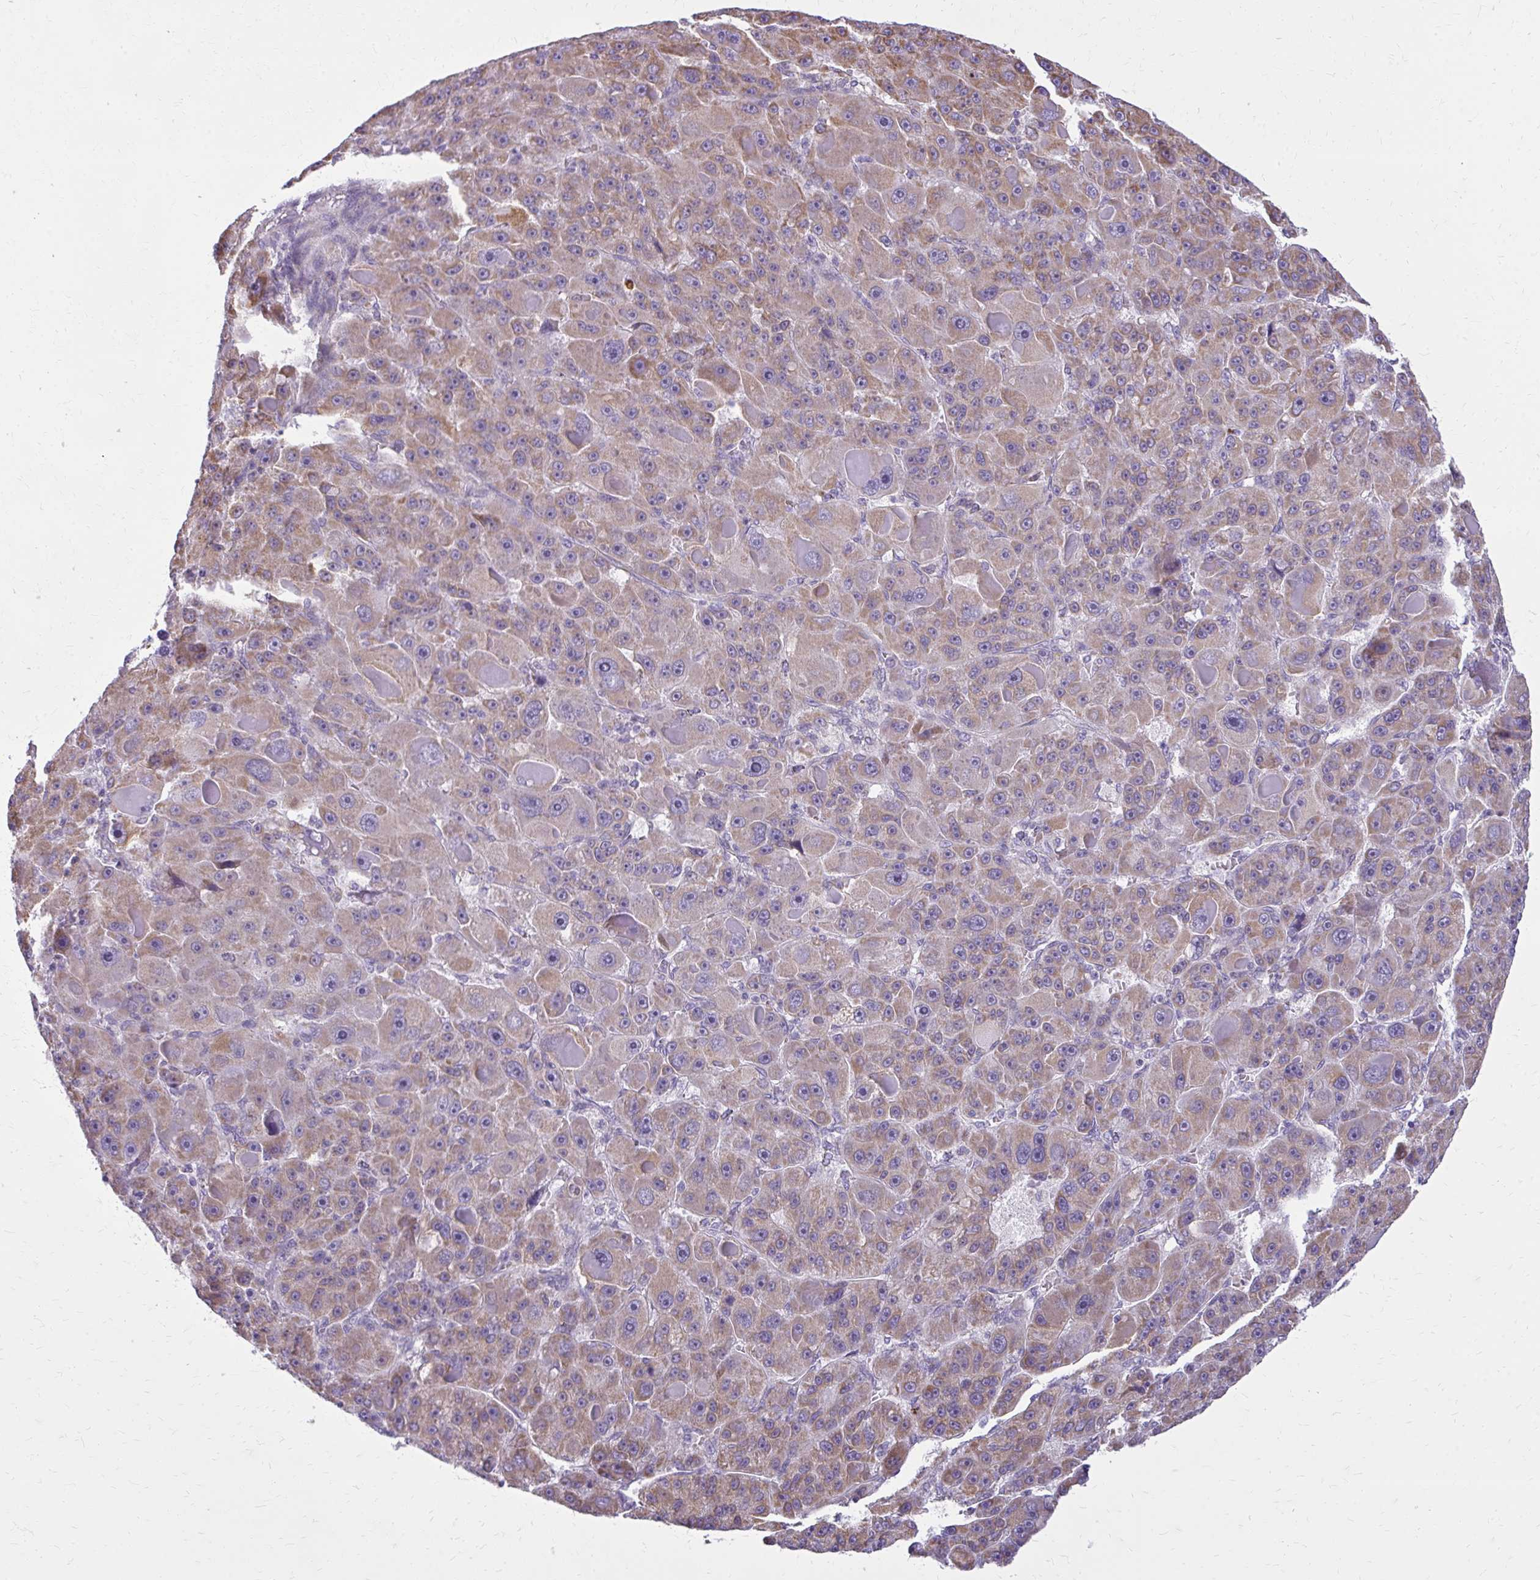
{"staining": {"intensity": "moderate", "quantity": ">75%", "location": "cytoplasmic/membranous"}, "tissue": "liver cancer", "cell_type": "Tumor cells", "image_type": "cancer", "snomed": [{"axis": "morphology", "description": "Carcinoma, Hepatocellular, NOS"}, {"axis": "topography", "description": "Liver"}], "caption": "This photomicrograph shows IHC staining of human hepatocellular carcinoma (liver), with medium moderate cytoplasmic/membranous expression in approximately >75% of tumor cells.", "gene": "IFIT1", "patient": {"sex": "male", "age": 76}}